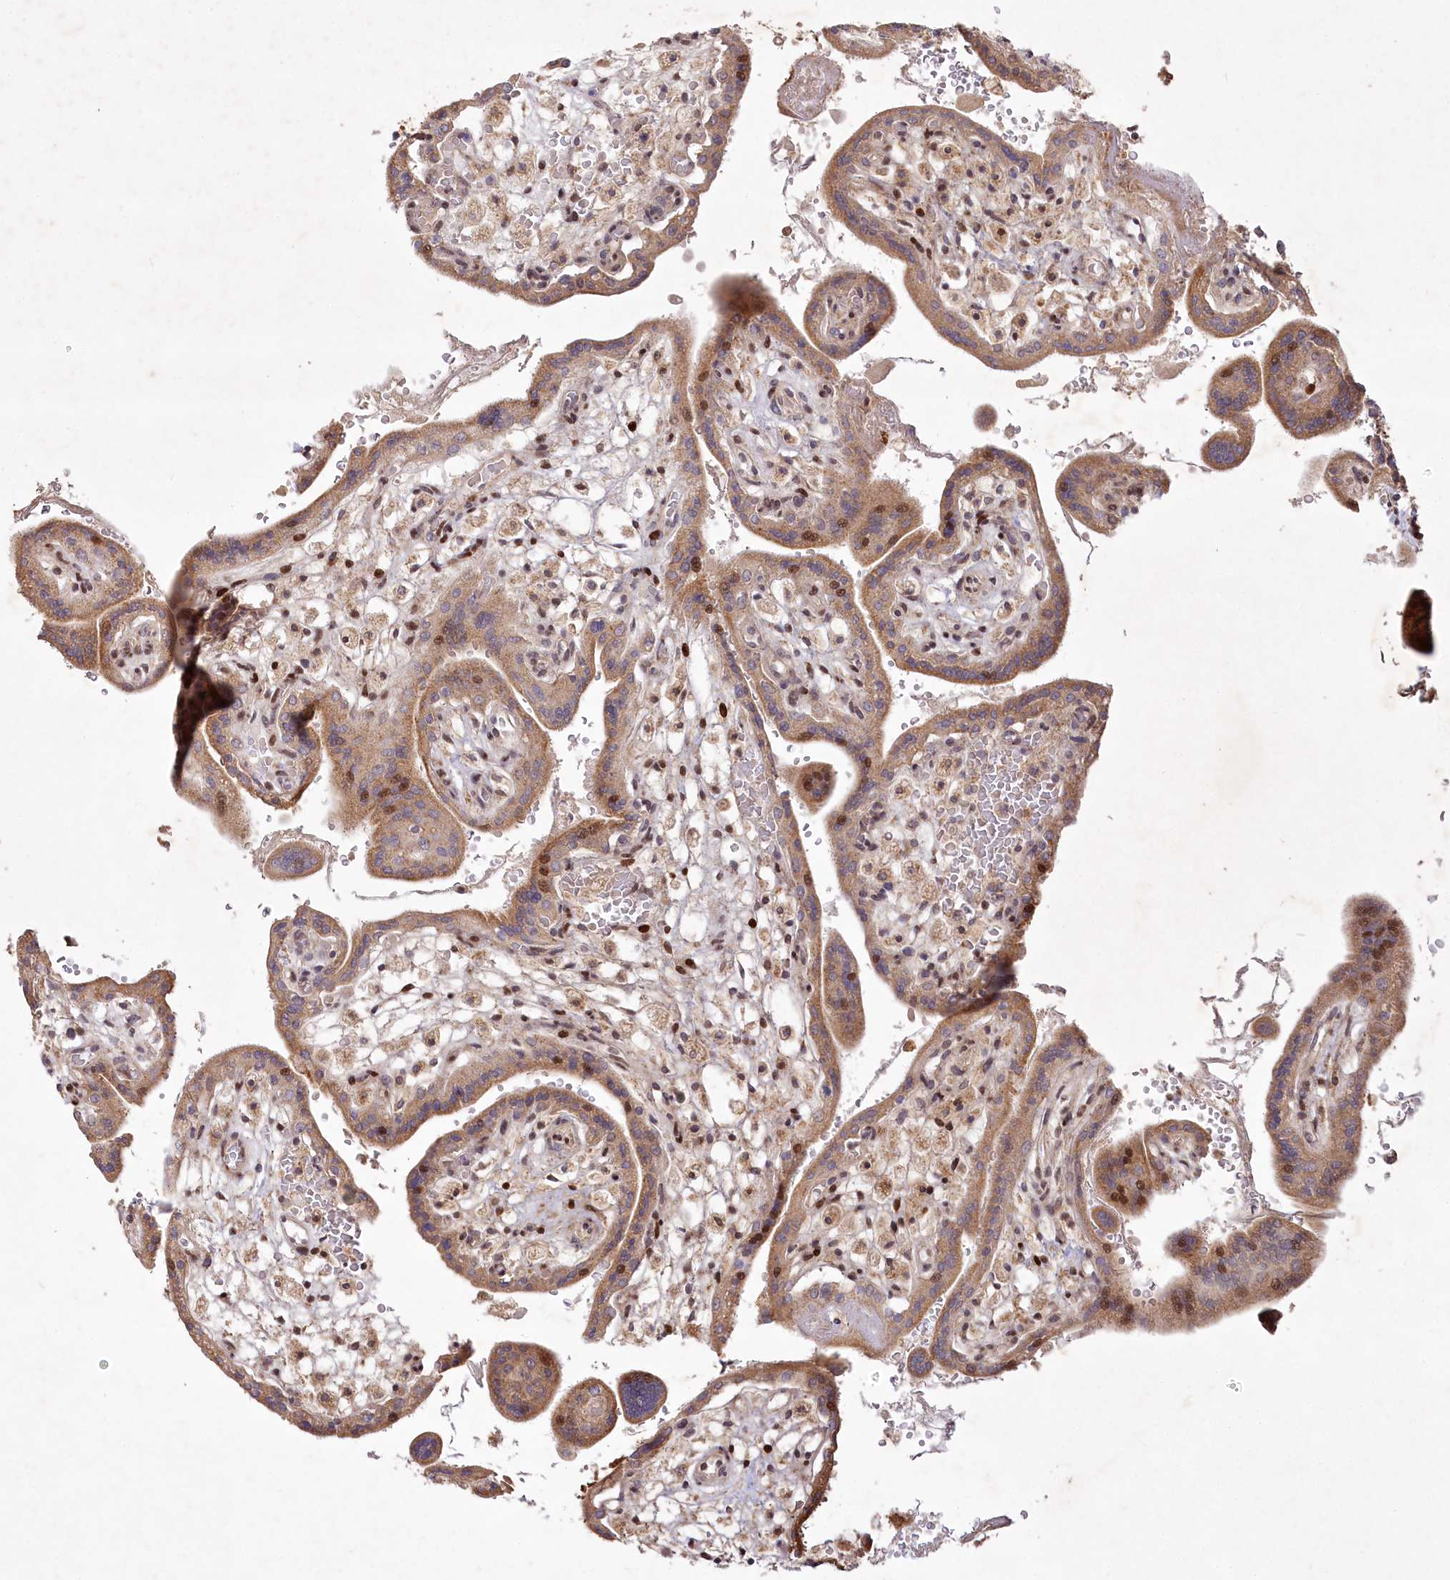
{"staining": {"intensity": "moderate", "quantity": ">75%", "location": "cytoplasmic/membranous"}, "tissue": "placenta", "cell_type": "Trophoblastic cells", "image_type": "normal", "snomed": [{"axis": "morphology", "description": "Normal tissue, NOS"}, {"axis": "topography", "description": "Placenta"}], "caption": "Immunohistochemistry (IHC) micrograph of benign placenta: human placenta stained using immunohistochemistry (IHC) shows medium levels of moderate protein expression localized specifically in the cytoplasmic/membranous of trophoblastic cells, appearing as a cytoplasmic/membranous brown color.", "gene": "PSTK", "patient": {"sex": "female", "age": 37}}